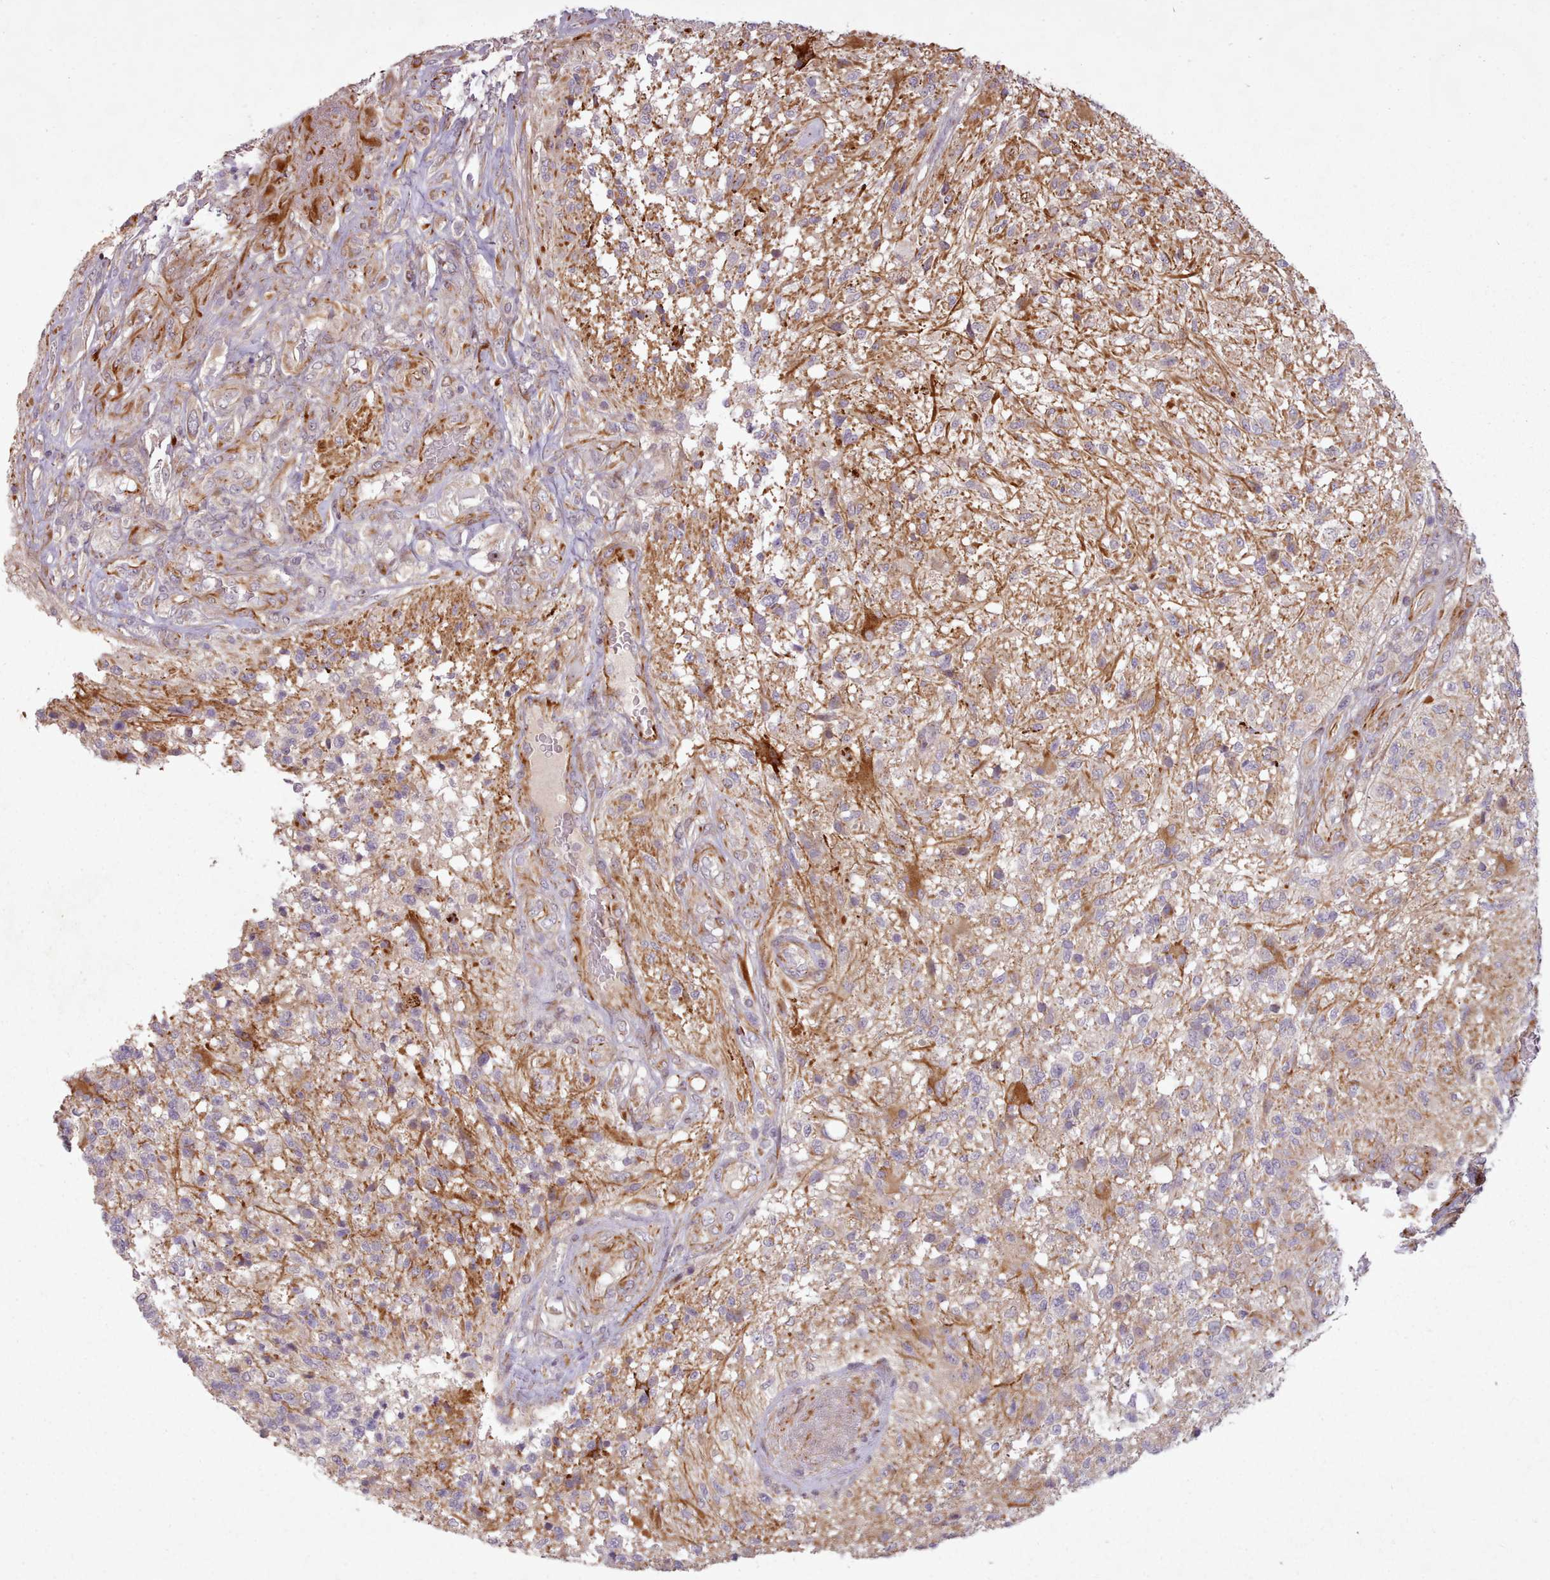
{"staining": {"intensity": "strong", "quantity": "<25%", "location": "cytoplasmic/membranous"}, "tissue": "glioma", "cell_type": "Tumor cells", "image_type": "cancer", "snomed": [{"axis": "morphology", "description": "Glioma, malignant, High grade"}, {"axis": "topography", "description": "Brain"}], "caption": "Protein analysis of malignant high-grade glioma tissue reveals strong cytoplasmic/membranous positivity in about <25% of tumor cells. The staining was performed using DAB, with brown indicating positive protein expression. Nuclei are stained blue with hematoxylin.", "gene": "GBGT1", "patient": {"sex": "male", "age": 56}}